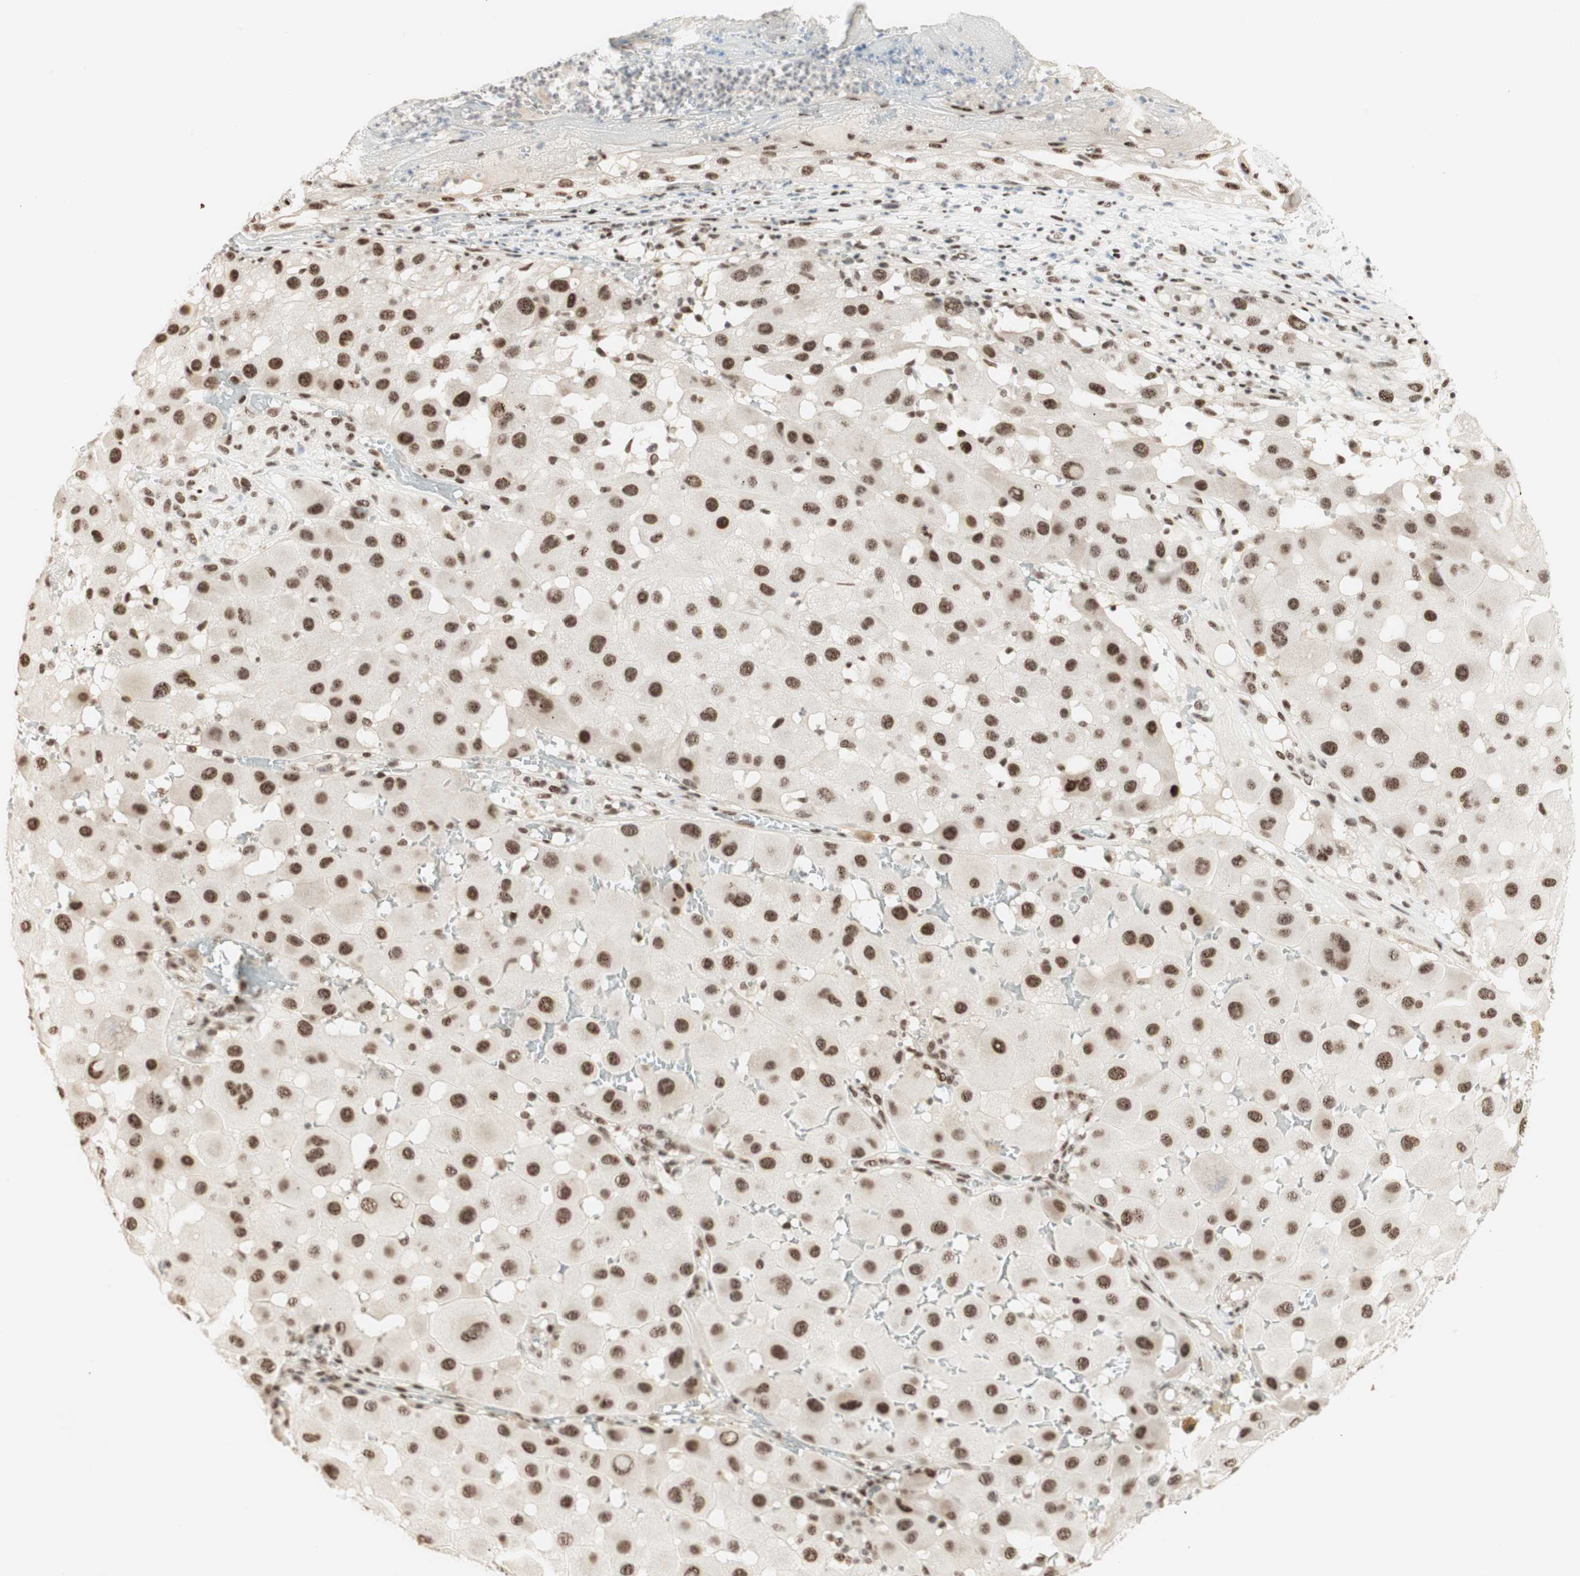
{"staining": {"intensity": "strong", "quantity": ">75%", "location": "nuclear"}, "tissue": "melanoma", "cell_type": "Tumor cells", "image_type": "cancer", "snomed": [{"axis": "morphology", "description": "Malignant melanoma, NOS"}, {"axis": "topography", "description": "Skin"}], "caption": "The histopathology image shows a brown stain indicating the presence of a protein in the nuclear of tumor cells in melanoma.", "gene": "SMARCE1", "patient": {"sex": "female", "age": 81}}